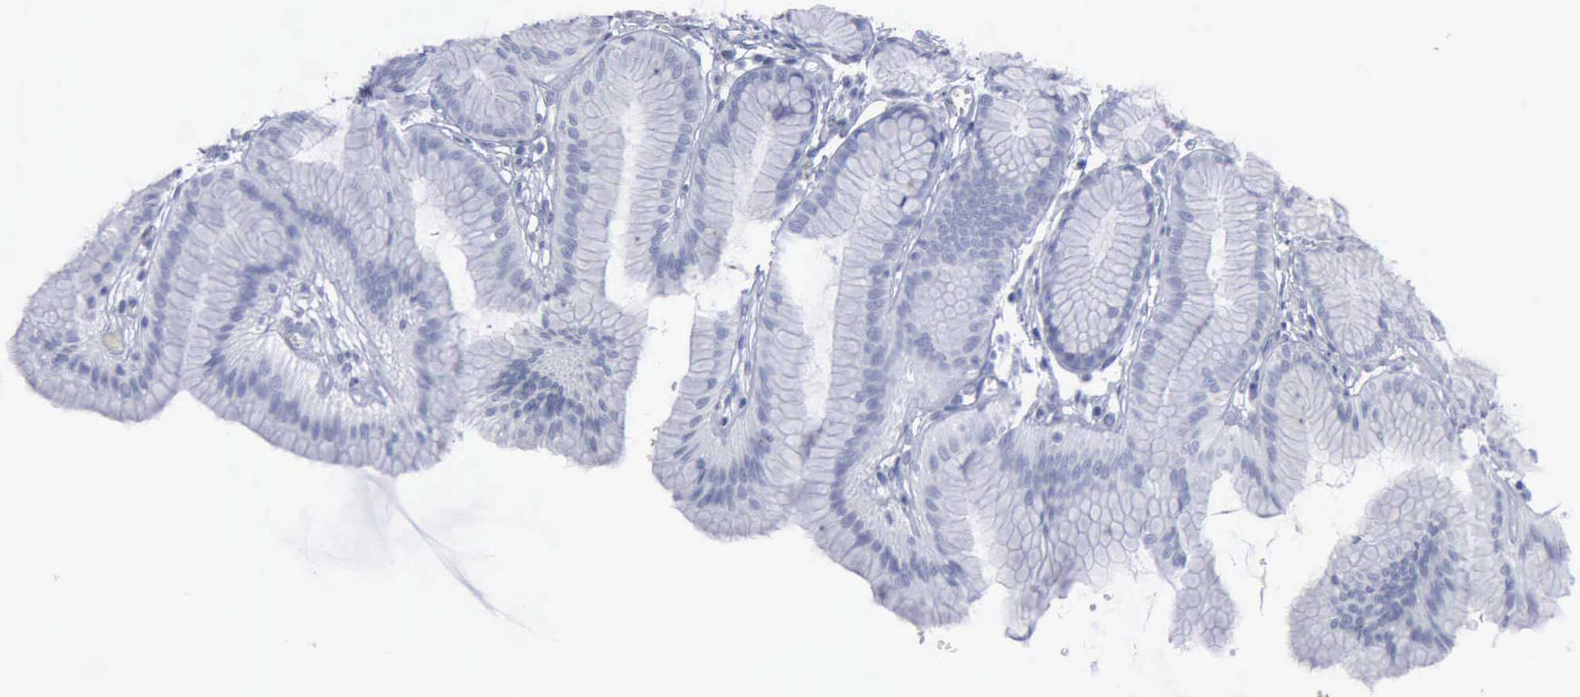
{"staining": {"intensity": "negative", "quantity": "none", "location": "none"}, "tissue": "stomach", "cell_type": "Glandular cells", "image_type": "normal", "snomed": [{"axis": "morphology", "description": "Normal tissue, NOS"}, {"axis": "topography", "description": "Stomach"}], "caption": "This is an immunohistochemistry image of normal human stomach. There is no staining in glandular cells.", "gene": "VCAM1", "patient": {"sex": "male", "age": 42}}